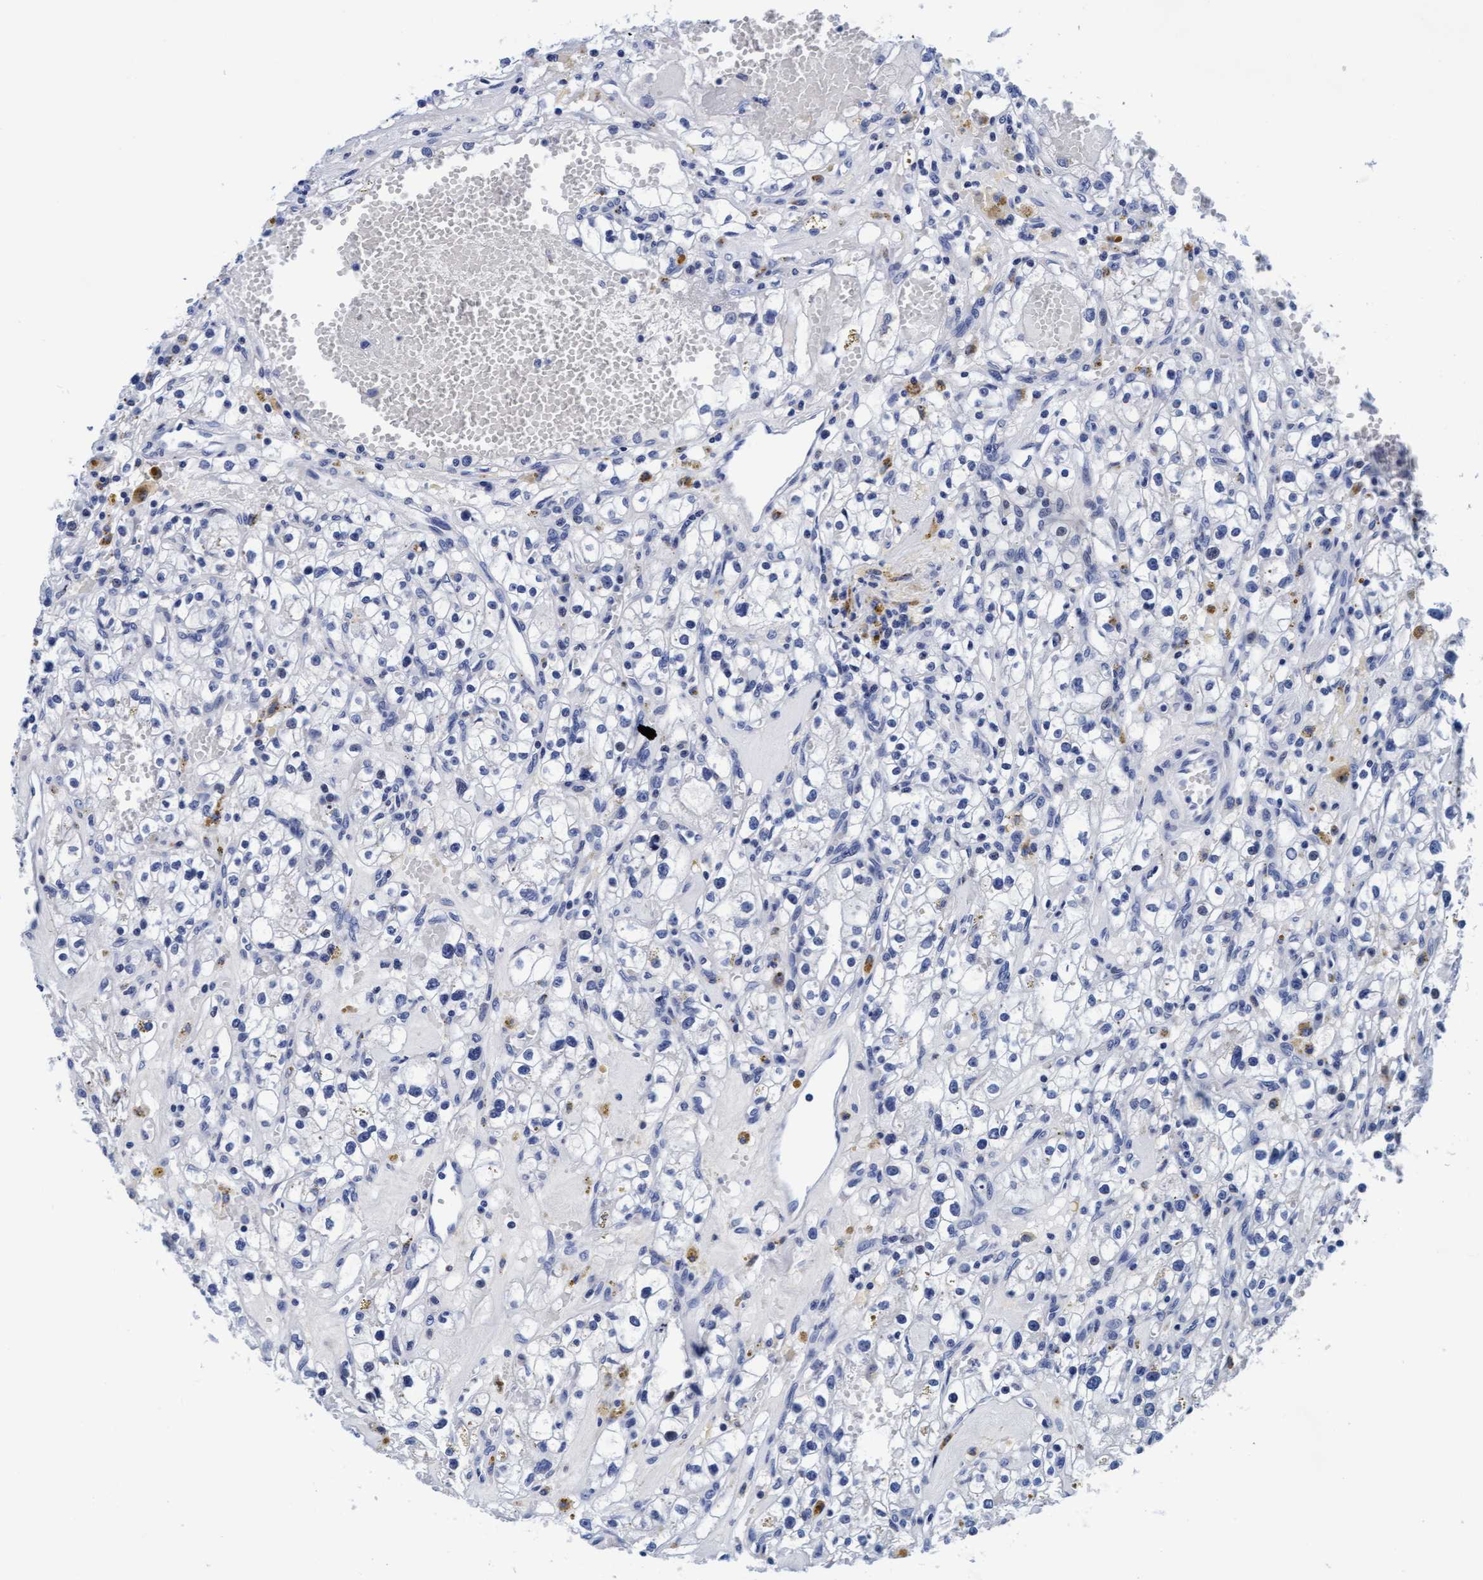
{"staining": {"intensity": "negative", "quantity": "none", "location": "none"}, "tissue": "renal cancer", "cell_type": "Tumor cells", "image_type": "cancer", "snomed": [{"axis": "morphology", "description": "Adenocarcinoma, NOS"}, {"axis": "topography", "description": "Kidney"}], "caption": "A high-resolution micrograph shows immunohistochemistry (IHC) staining of renal adenocarcinoma, which displays no significant expression in tumor cells.", "gene": "ARSG", "patient": {"sex": "male", "age": 56}}